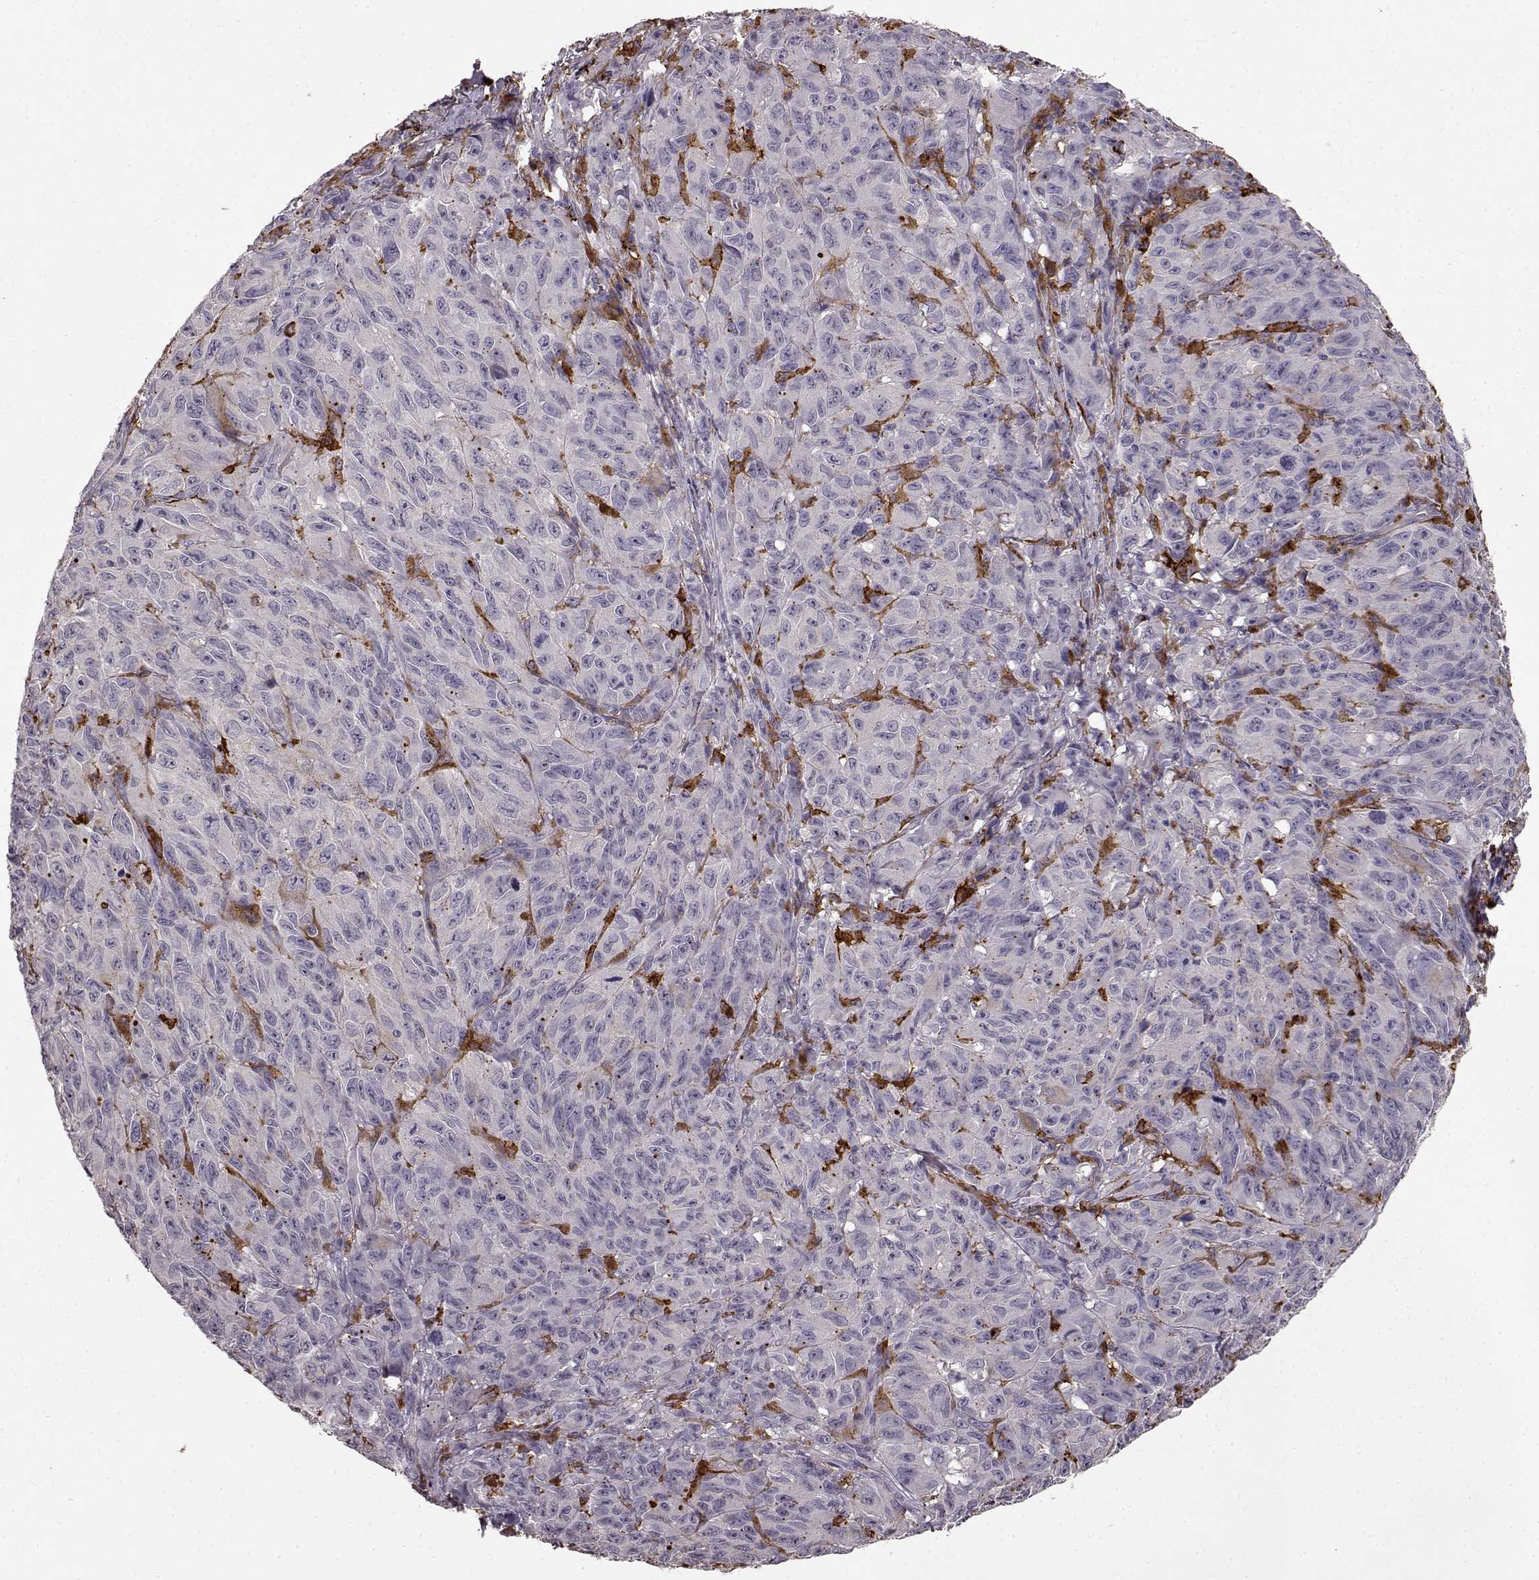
{"staining": {"intensity": "negative", "quantity": "none", "location": "none"}, "tissue": "melanoma", "cell_type": "Tumor cells", "image_type": "cancer", "snomed": [{"axis": "morphology", "description": "Malignant melanoma, NOS"}, {"axis": "topography", "description": "Vulva, labia, clitoris and Bartholin´s gland, NO"}], "caption": "Tumor cells are negative for protein expression in human malignant melanoma.", "gene": "CCNF", "patient": {"sex": "female", "age": 75}}